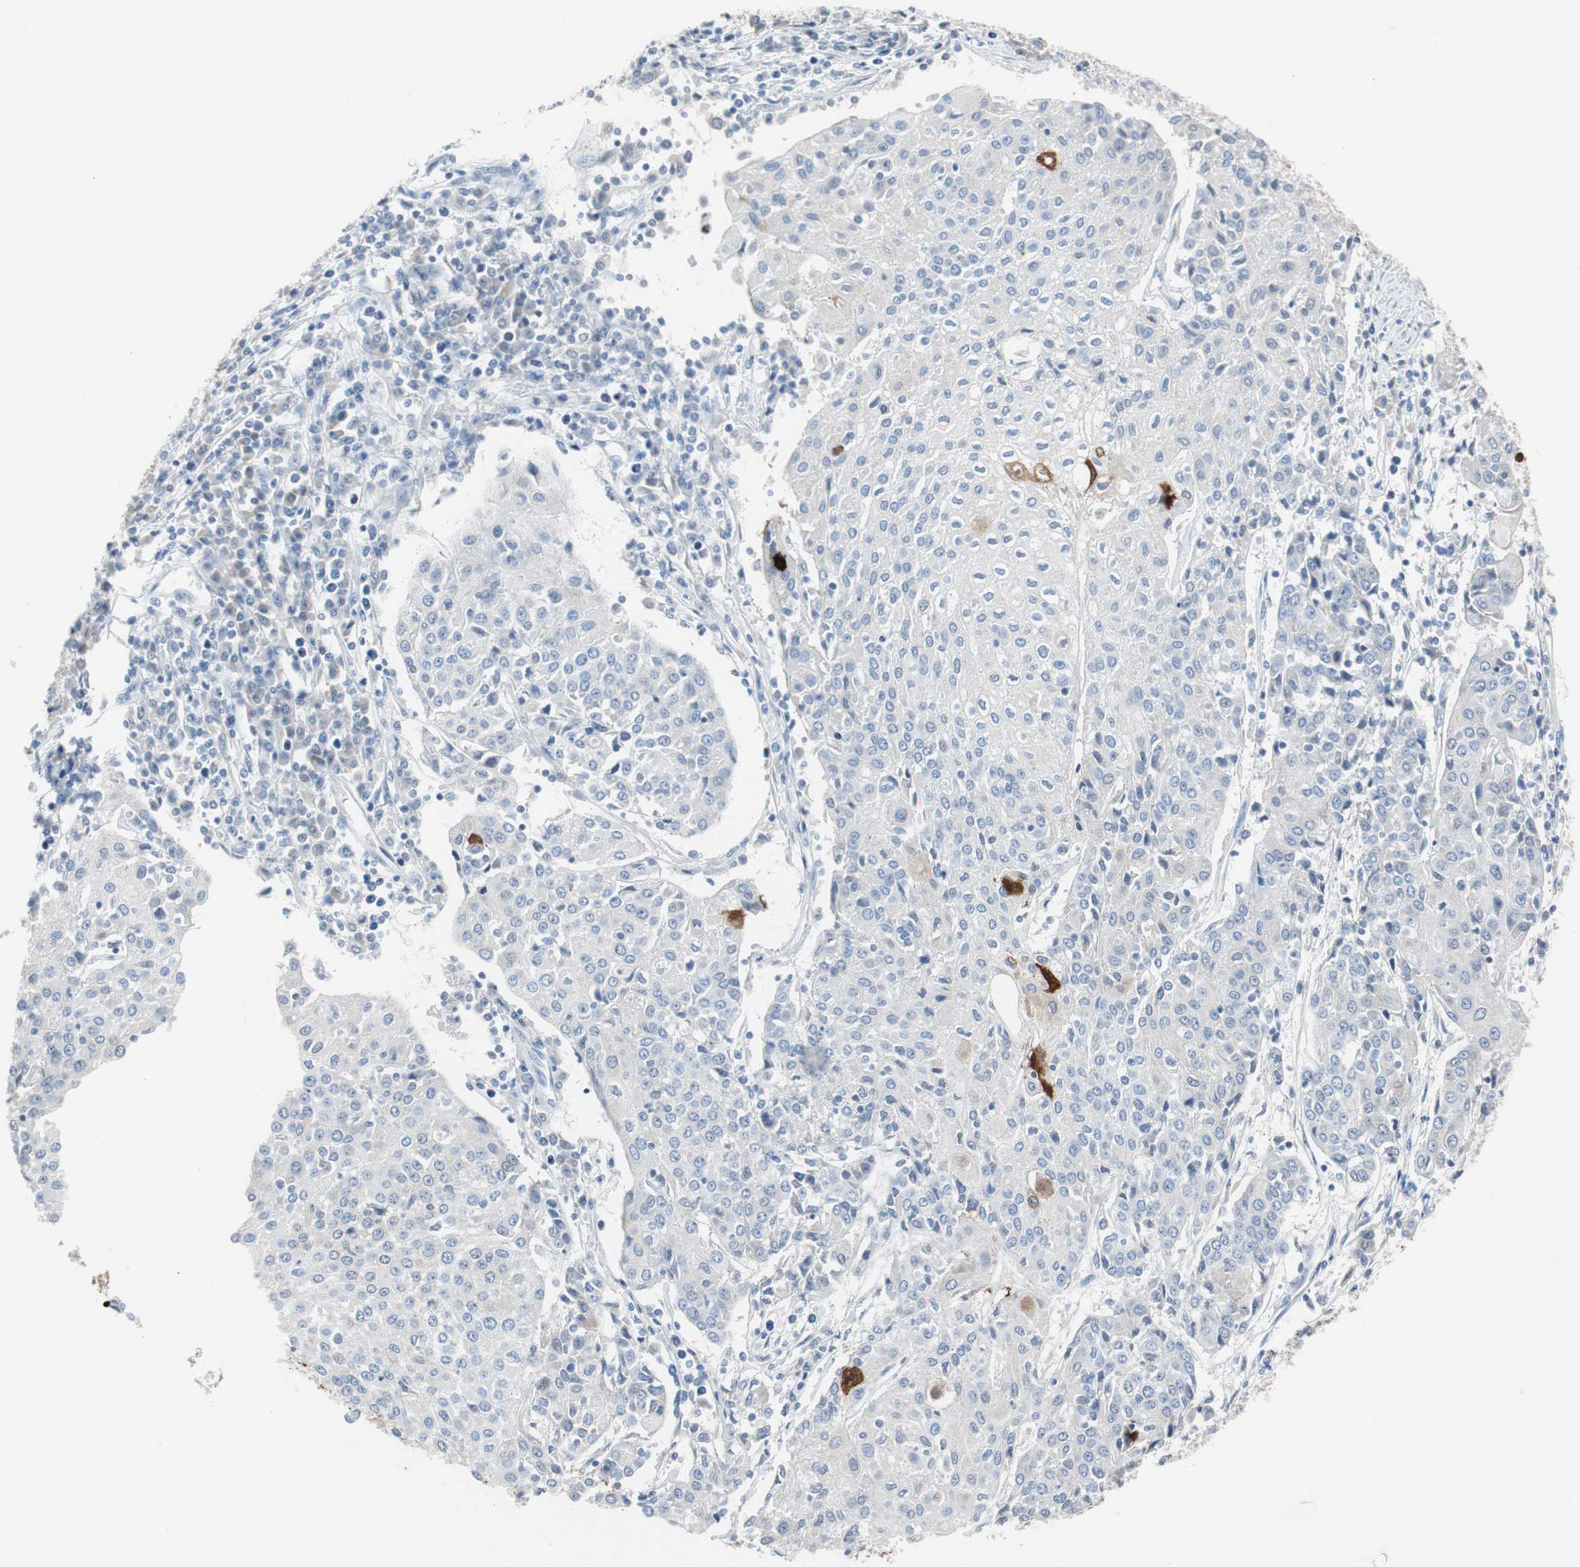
{"staining": {"intensity": "strong", "quantity": "<25%", "location": "cytoplasmic/membranous,nuclear"}, "tissue": "urothelial cancer", "cell_type": "Tumor cells", "image_type": "cancer", "snomed": [{"axis": "morphology", "description": "Urothelial carcinoma, High grade"}, {"axis": "topography", "description": "Urinary bladder"}], "caption": "The micrograph exhibits immunohistochemical staining of high-grade urothelial carcinoma. There is strong cytoplasmic/membranous and nuclear expression is present in about <25% of tumor cells.", "gene": "S100A7", "patient": {"sex": "female", "age": 85}}